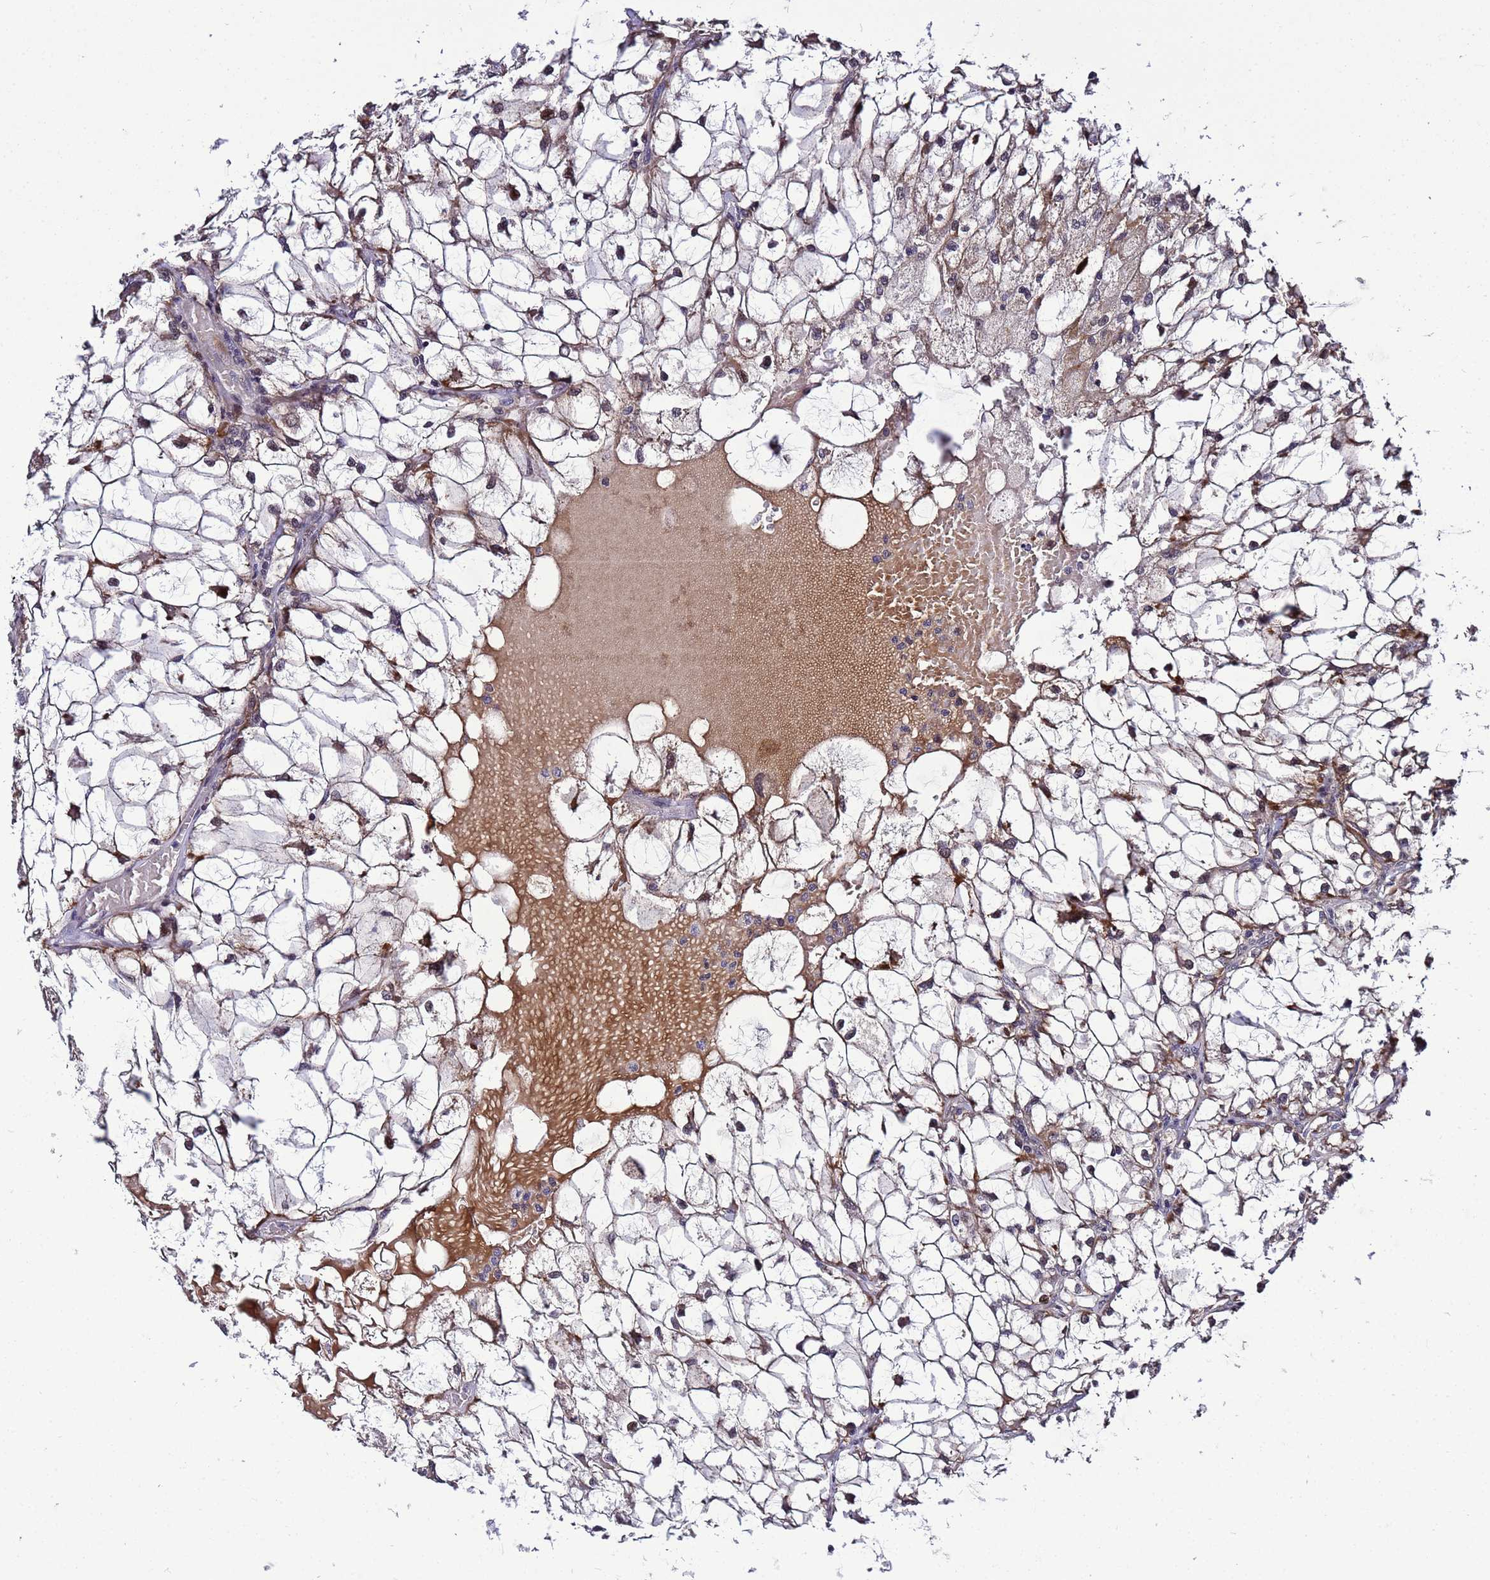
{"staining": {"intensity": "moderate", "quantity": "<25%", "location": "nuclear"}, "tissue": "renal cancer", "cell_type": "Tumor cells", "image_type": "cancer", "snomed": [{"axis": "morphology", "description": "Adenocarcinoma, NOS"}, {"axis": "topography", "description": "Kidney"}], "caption": "Protein staining of adenocarcinoma (renal) tissue demonstrates moderate nuclear positivity in approximately <25% of tumor cells.", "gene": "WNK4", "patient": {"sex": "female", "age": 69}}